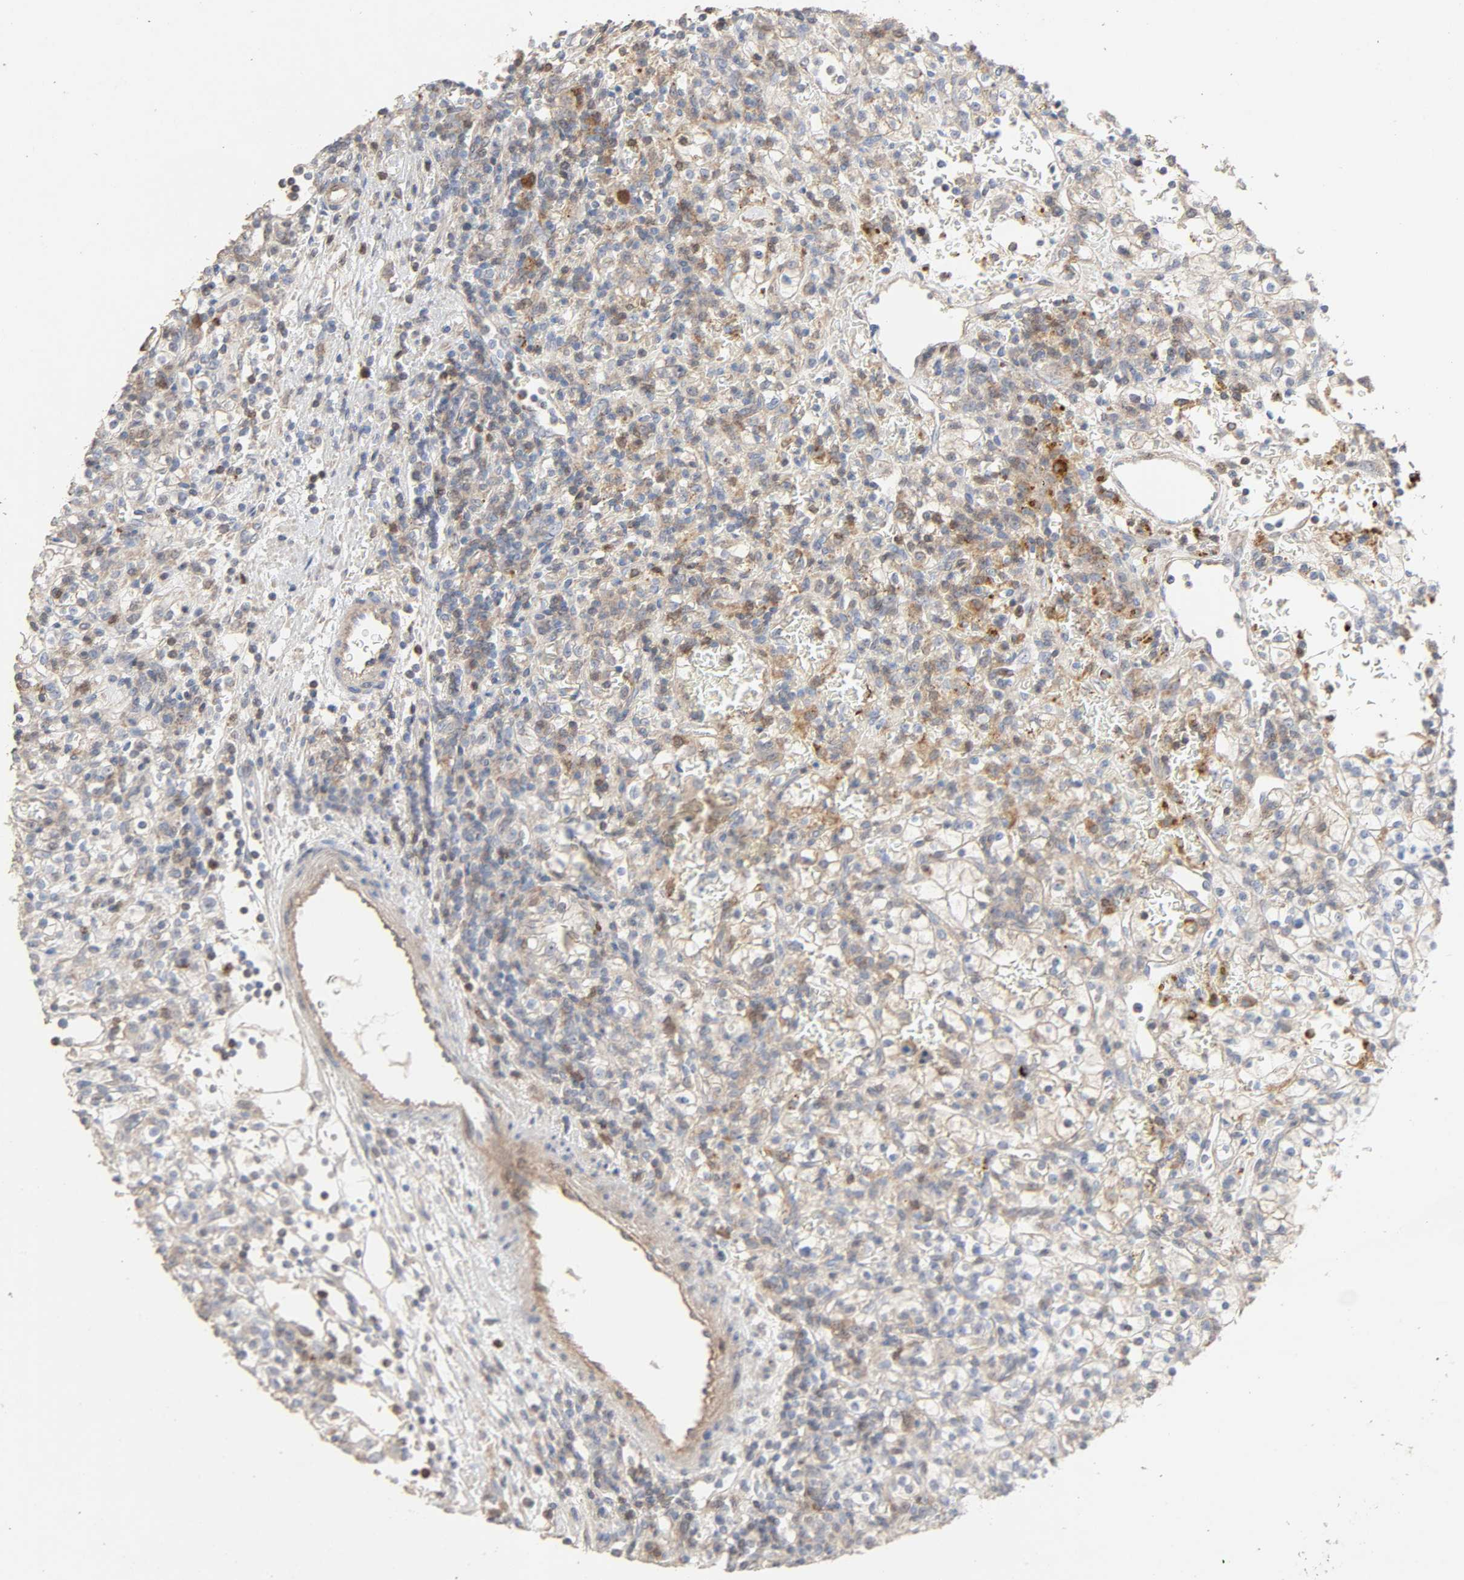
{"staining": {"intensity": "moderate", "quantity": "<25%", "location": "cytoplasmic/membranous"}, "tissue": "renal cancer", "cell_type": "Tumor cells", "image_type": "cancer", "snomed": [{"axis": "morphology", "description": "Normal tissue, NOS"}, {"axis": "morphology", "description": "Adenocarcinoma, NOS"}, {"axis": "topography", "description": "Kidney"}], "caption": "Brown immunohistochemical staining in human renal cancer (adenocarcinoma) exhibits moderate cytoplasmic/membranous staining in about <25% of tumor cells. (DAB = brown stain, brightfield microscopy at high magnification).", "gene": "CDK6", "patient": {"sex": "female", "age": 55}}